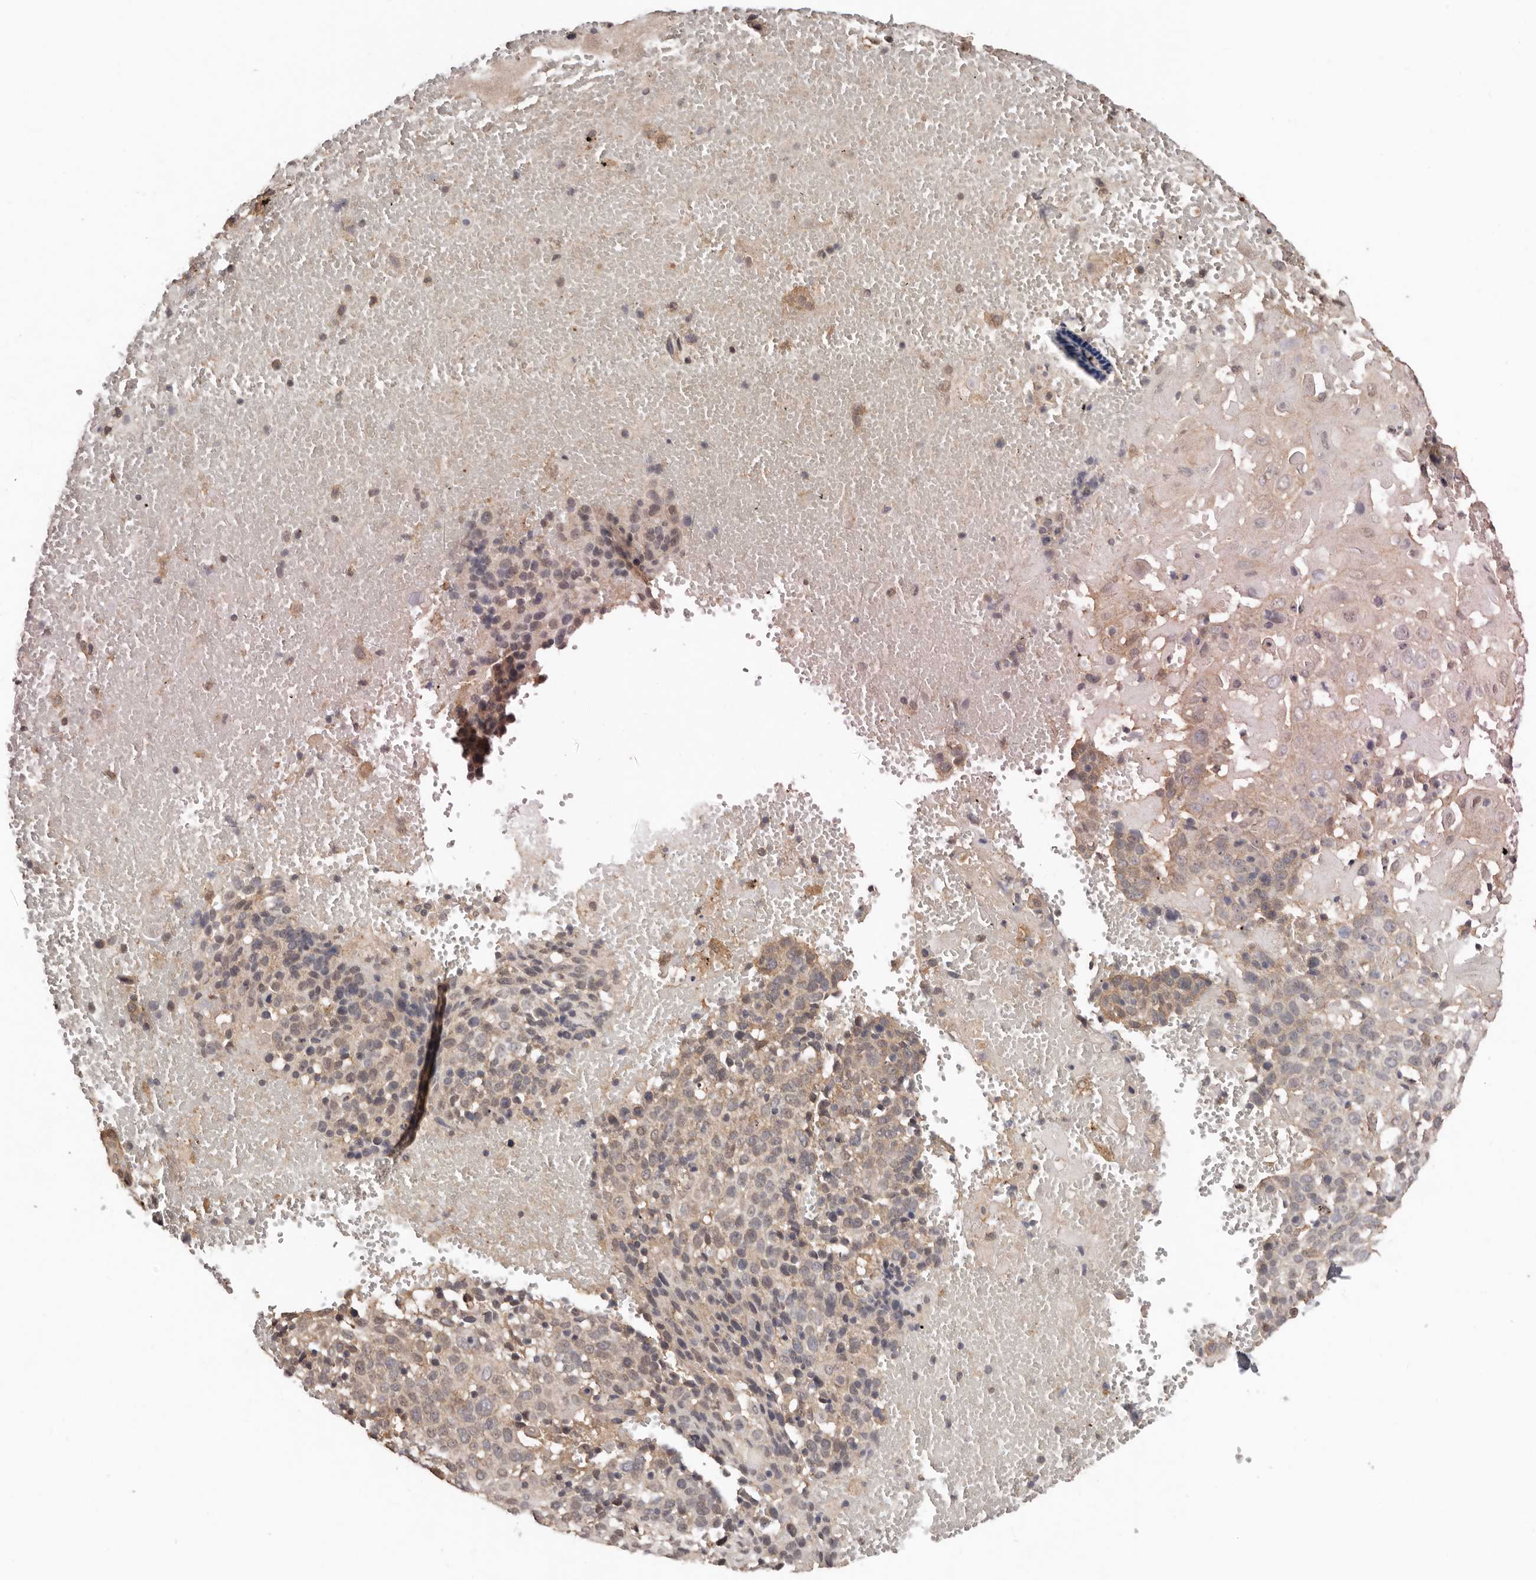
{"staining": {"intensity": "weak", "quantity": ">75%", "location": "cytoplasmic/membranous"}, "tissue": "cervical cancer", "cell_type": "Tumor cells", "image_type": "cancer", "snomed": [{"axis": "morphology", "description": "Squamous cell carcinoma, NOS"}, {"axis": "topography", "description": "Cervix"}], "caption": "There is low levels of weak cytoplasmic/membranous positivity in tumor cells of squamous cell carcinoma (cervical), as demonstrated by immunohistochemical staining (brown color).", "gene": "RSPO2", "patient": {"sex": "female", "age": 74}}